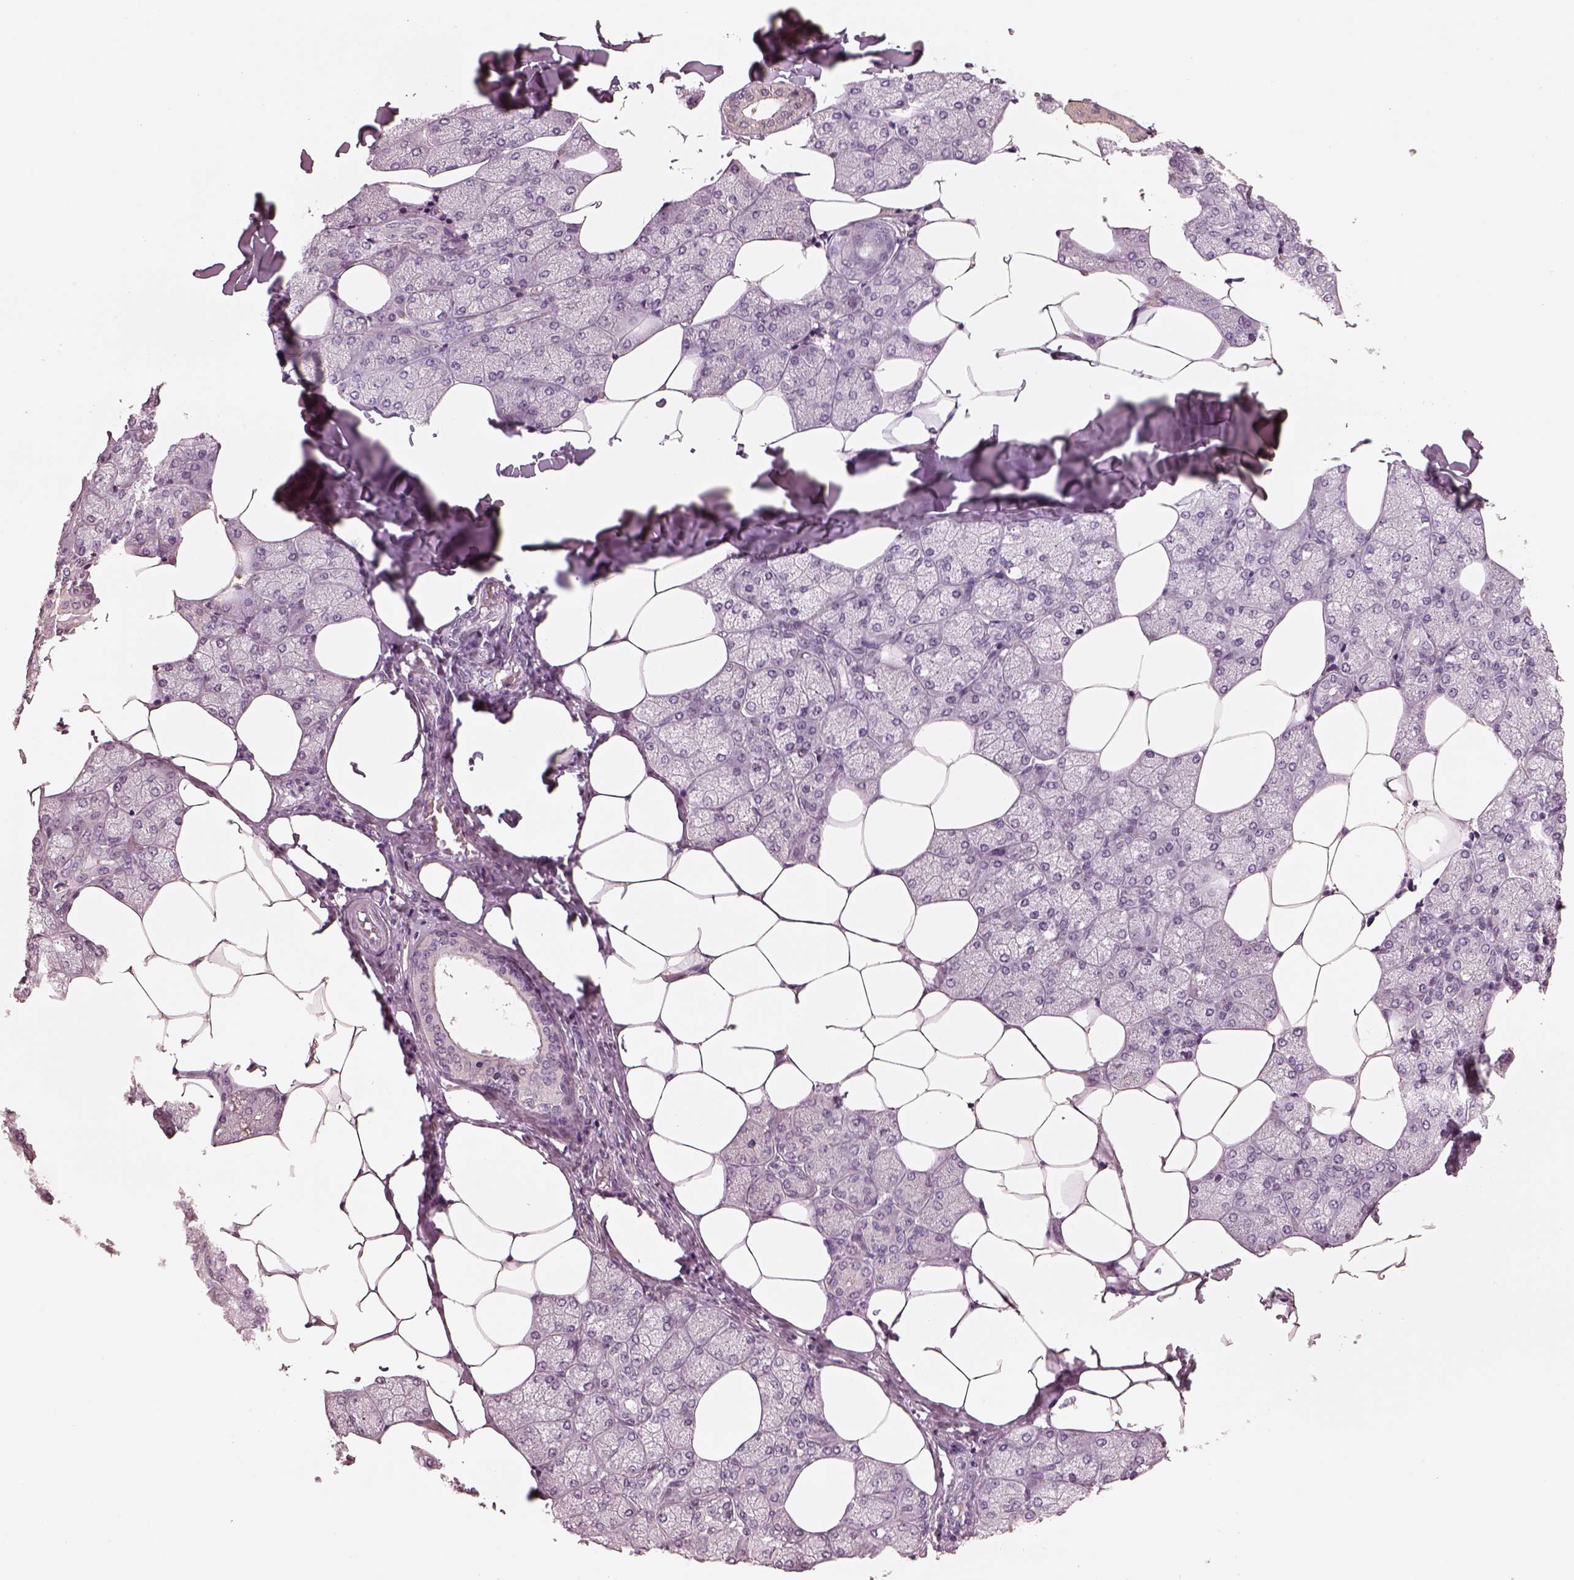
{"staining": {"intensity": "negative", "quantity": "none", "location": "none"}, "tissue": "salivary gland", "cell_type": "Glandular cells", "image_type": "normal", "snomed": [{"axis": "morphology", "description": "Normal tissue, NOS"}, {"axis": "topography", "description": "Salivary gland"}], "caption": "A high-resolution image shows immunohistochemistry staining of unremarkable salivary gland, which demonstrates no significant expression in glandular cells. (Stains: DAB (3,3'-diaminobenzidine) immunohistochemistry (IHC) with hematoxylin counter stain, Microscopy: brightfield microscopy at high magnification).", "gene": "EGR4", "patient": {"sex": "female", "age": 43}}